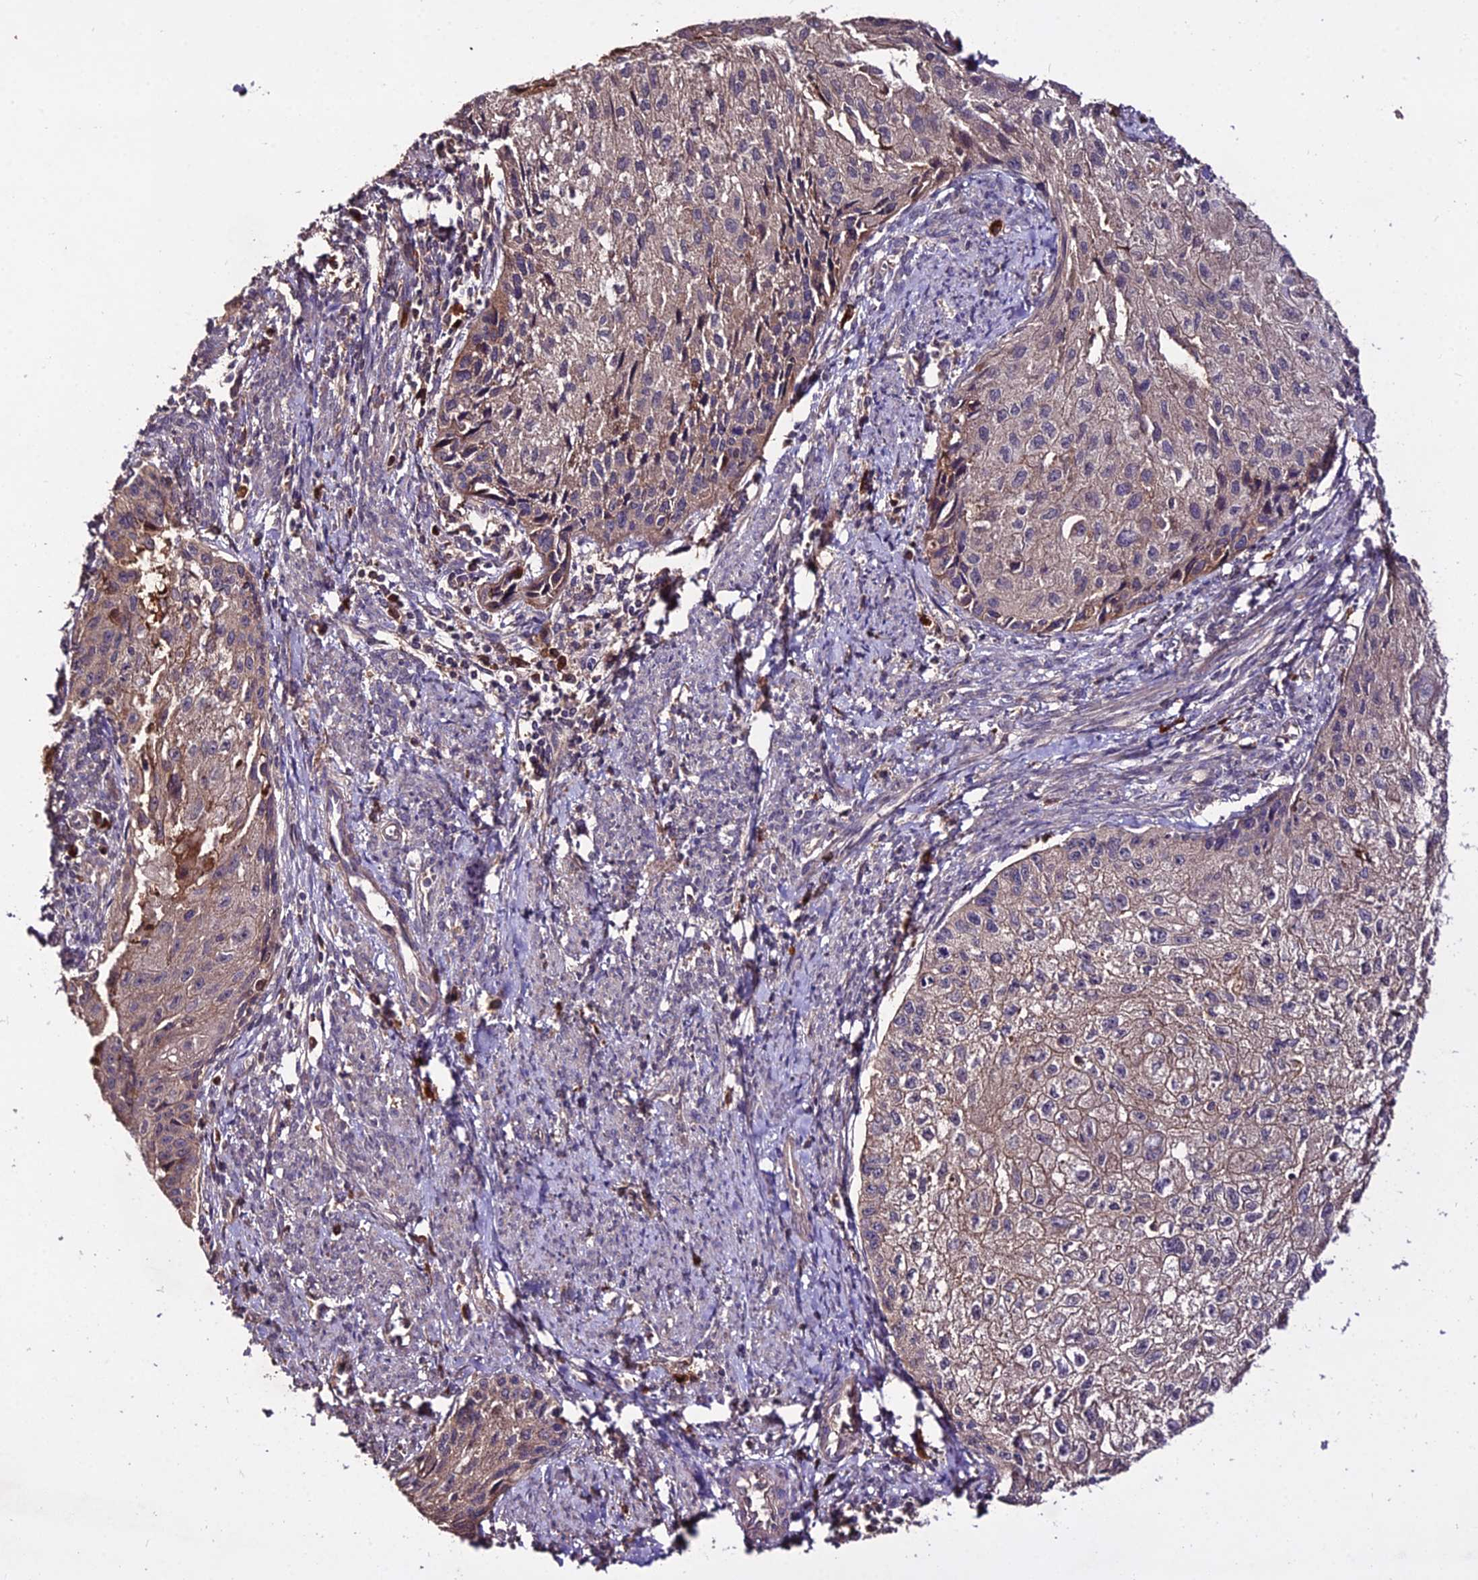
{"staining": {"intensity": "weak", "quantity": "<25%", "location": "cytoplasmic/membranous"}, "tissue": "cervical cancer", "cell_type": "Tumor cells", "image_type": "cancer", "snomed": [{"axis": "morphology", "description": "Squamous cell carcinoma, NOS"}, {"axis": "topography", "description": "Cervix"}], "caption": "There is no significant positivity in tumor cells of cervical cancer.", "gene": "KCTD16", "patient": {"sex": "female", "age": 67}}